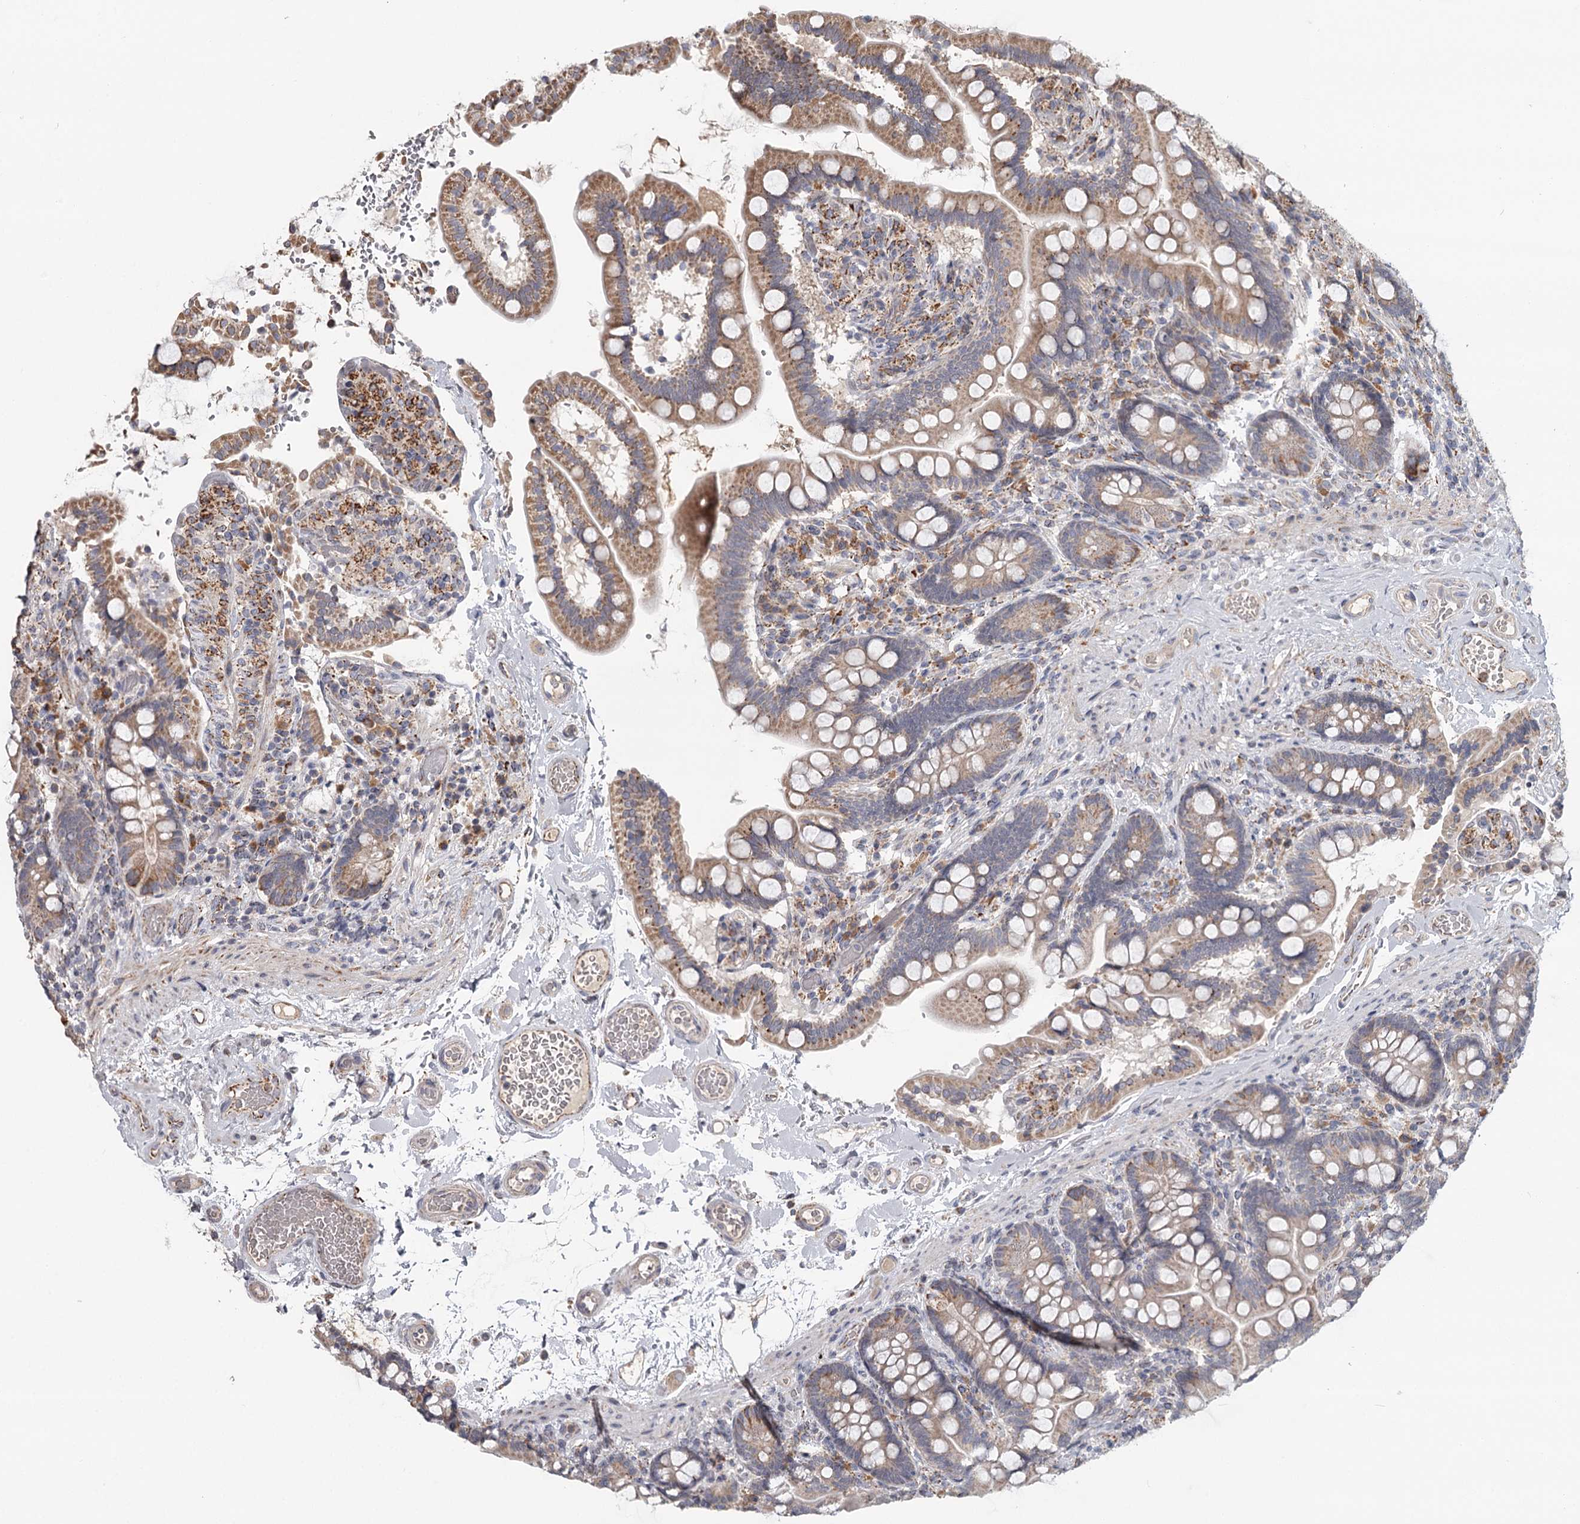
{"staining": {"intensity": "moderate", "quantity": ">75%", "location": "cytoplasmic/membranous"}, "tissue": "small intestine", "cell_type": "Glandular cells", "image_type": "normal", "snomed": [{"axis": "morphology", "description": "Normal tissue, NOS"}, {"axis": "topography", "description": "Small intestine"}], "caption": "Moderate cytoplasmic/membranous staining is appreciated in about >75% of glandular cells in unremarkable small intestine. Immunohistochemistry stains the protein of interest in brown and the nuclei are stained blue.", "gene": "CDC123", "patient": {"sex": "female", "age": 64}}